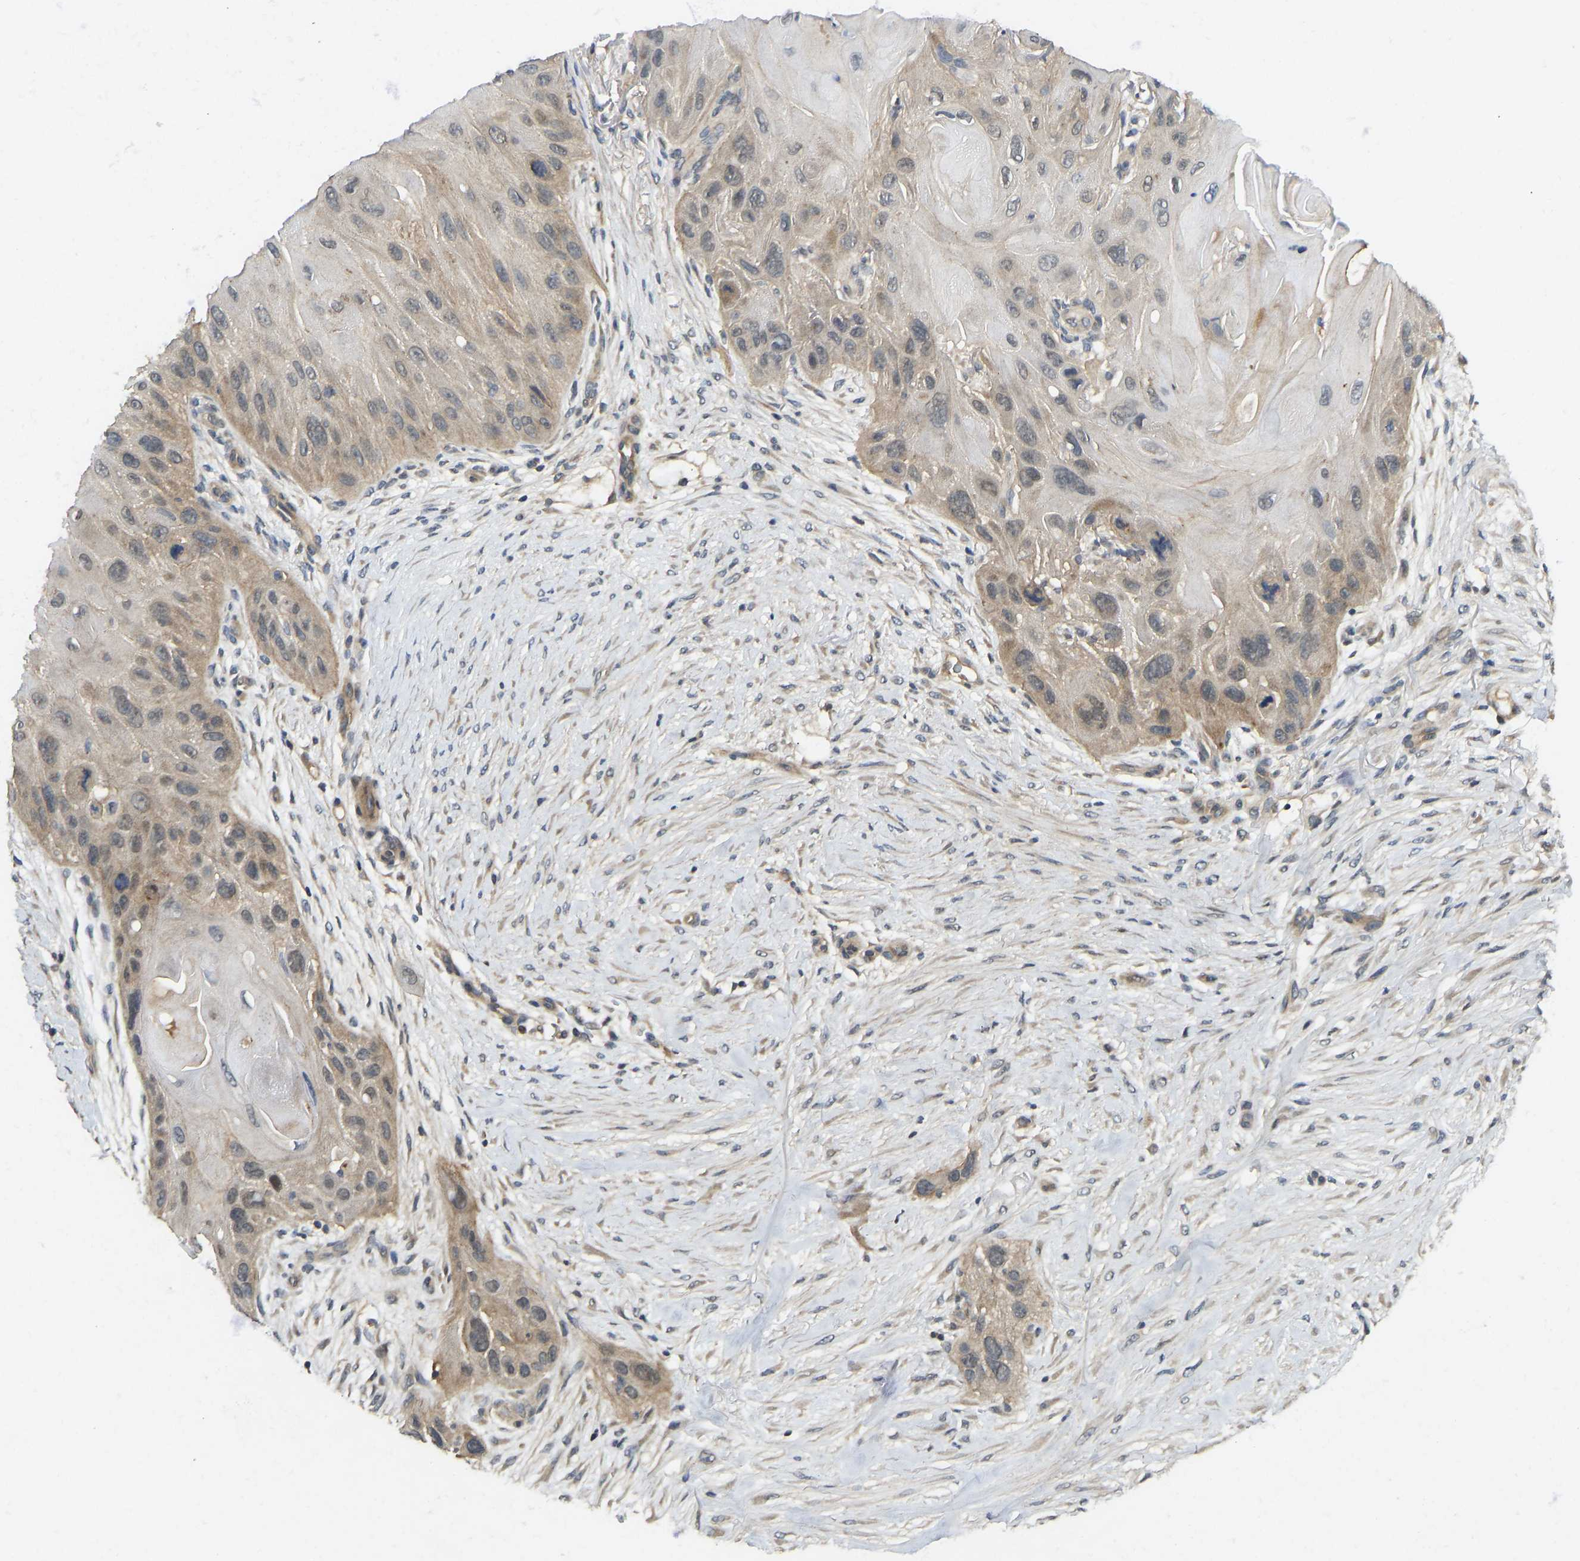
{"staining": {"intensity": "weak", "quantity": "25%-75%", "location": "cytoplasmic/membranous"}, "tissue": "skin cancer", "cell_type": "Tumor cells", "image_type": "cancer", "snomed": [{"axis": "morphology", "description": "Squamous cell carcinoma, NOS"}, {"axis": "topography", "description": "Skin"}], "caption": "There is low levels of weak cytoplasmic/membranous staining in tumor cells of skin cancer (squamous cell carcinoma), as demonstrated by immunohistochemical staining (brown color).", "gene": "NDRG3", "patient": {"sex": "female", "age": 77}}